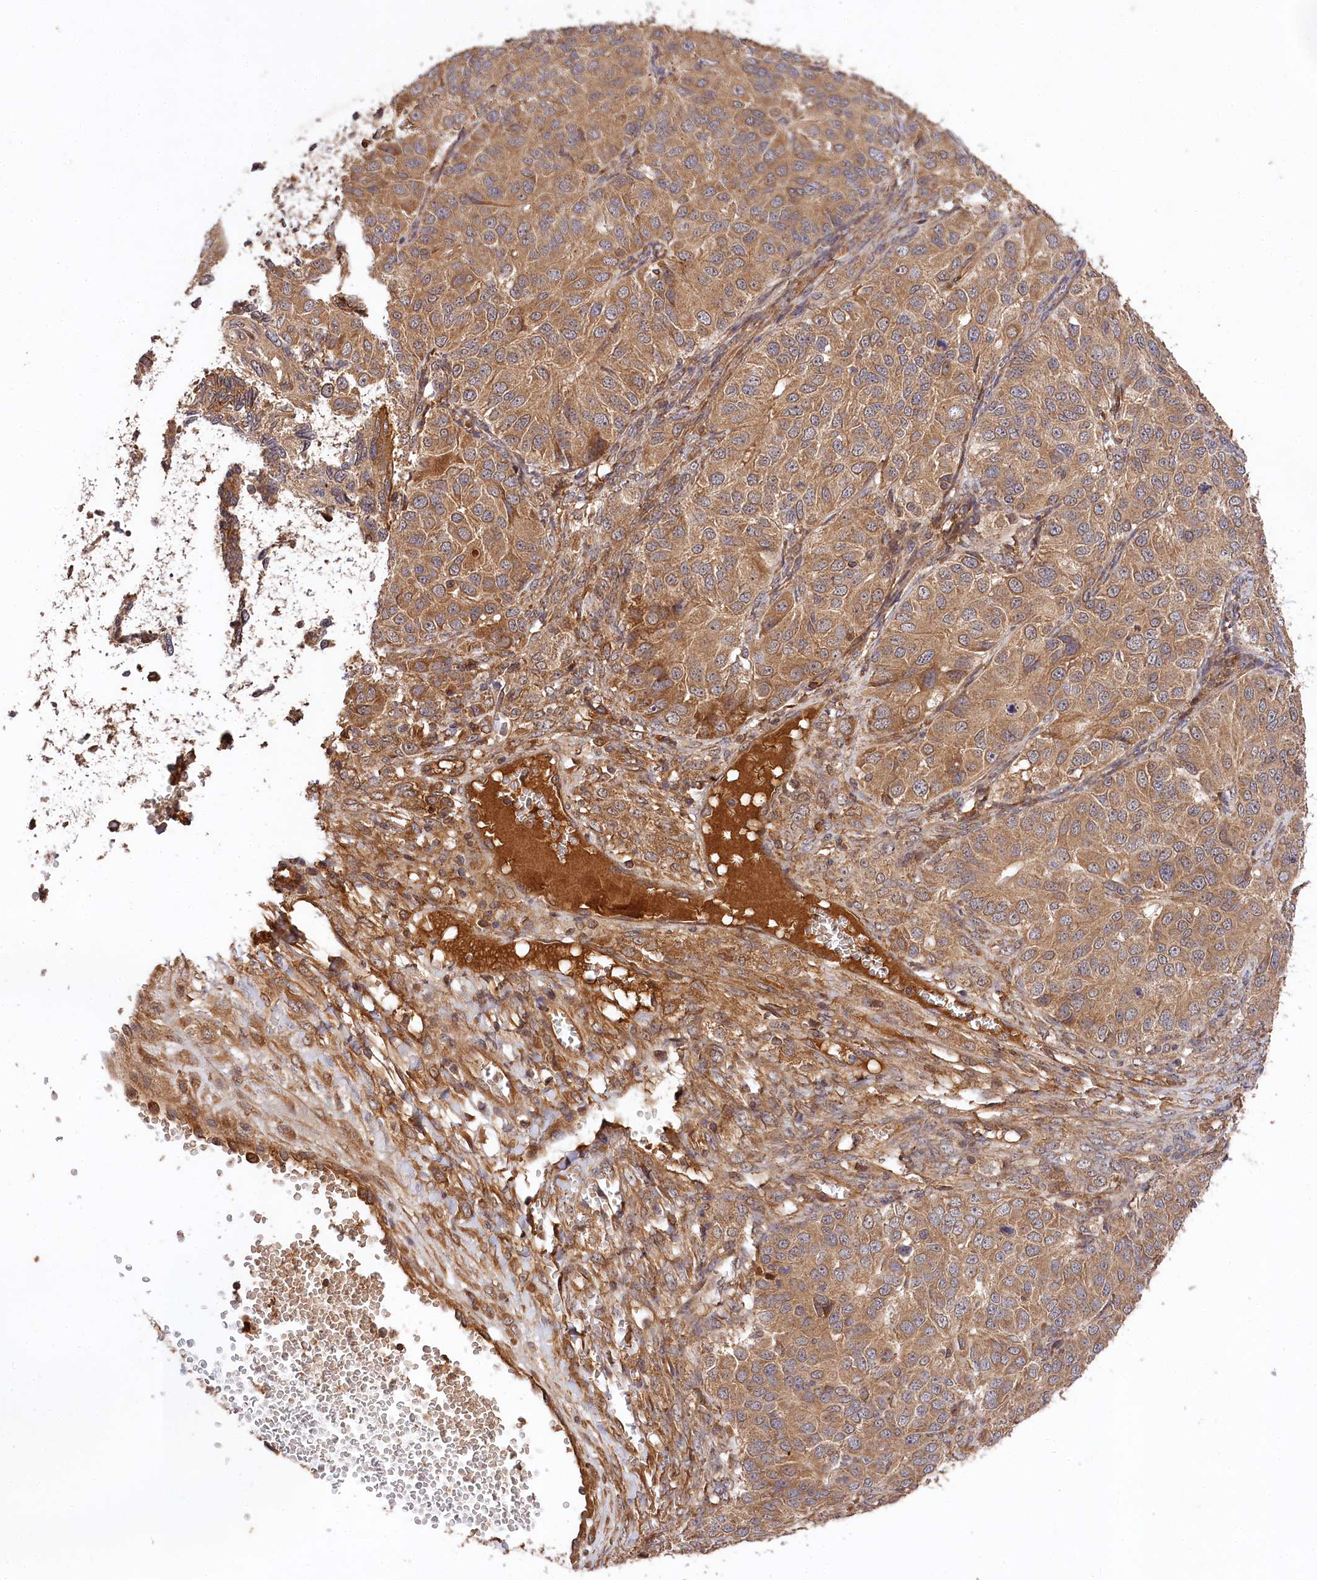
{"staining": {"intensity": "moderate", "quantity": ">75%", "location": "cytoplasmic/membranous"}, "tissue": "ovarian cancer", "cell_type": "Tumor cells", "image_type": "cancer", "snomed": [{"axis": "morphology", "description": "Carcinoma, endometroid"}, {"axis": "topography", "description": "Ovary"}], "caption": "Tumor cells reveal medium levels of moderate cytoplasmic/membranous staining in about >75% of cells in ovarian cancer. Using DAB (3,3'-diaminobenzidine) (brown) and hematoxylin (blue) stains, captured at high magnification using brightfield microscopy.", "gene": "MCF2L2", "patient": {"sex": "female", "age": 51}}